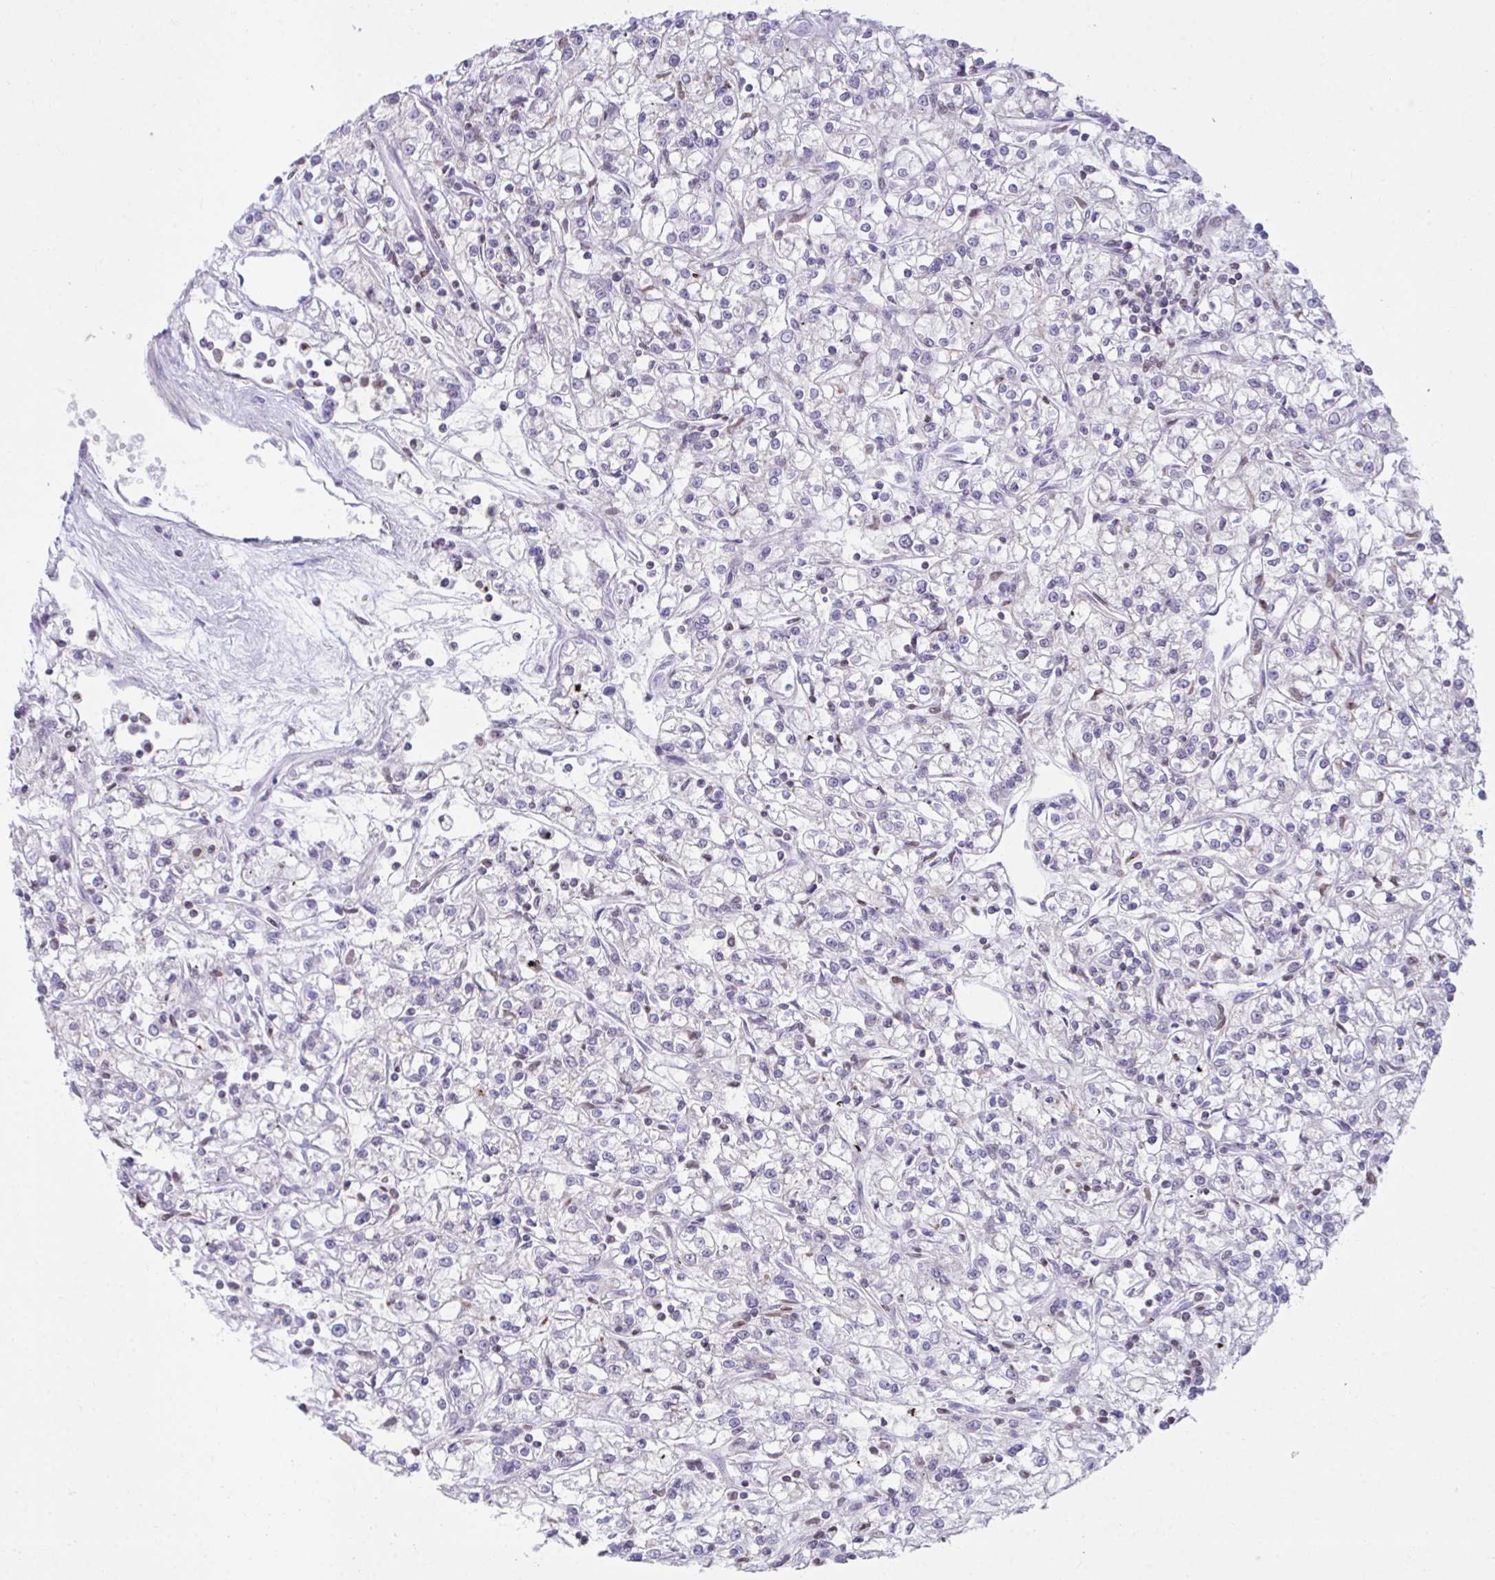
{"staining": {"intensity": "negative", "quantity": "none", "location": "none"}, "tissue": "renal cancer", "cell_type": "Tumor cells", "image_type": "cancer", "snomed": [{"axis": "morphology", "description": "Adenocarcinoma, NOS"}, {"axis": "topography", "description": "Kidney"}], "caption": "IHC of renal adenocarcinoma displays no expression in tumor cells. (DAB IHC with hematoxylin counter stain).", "gene": "OR7A5", "patient": {"sex": "female", "age": 59}}